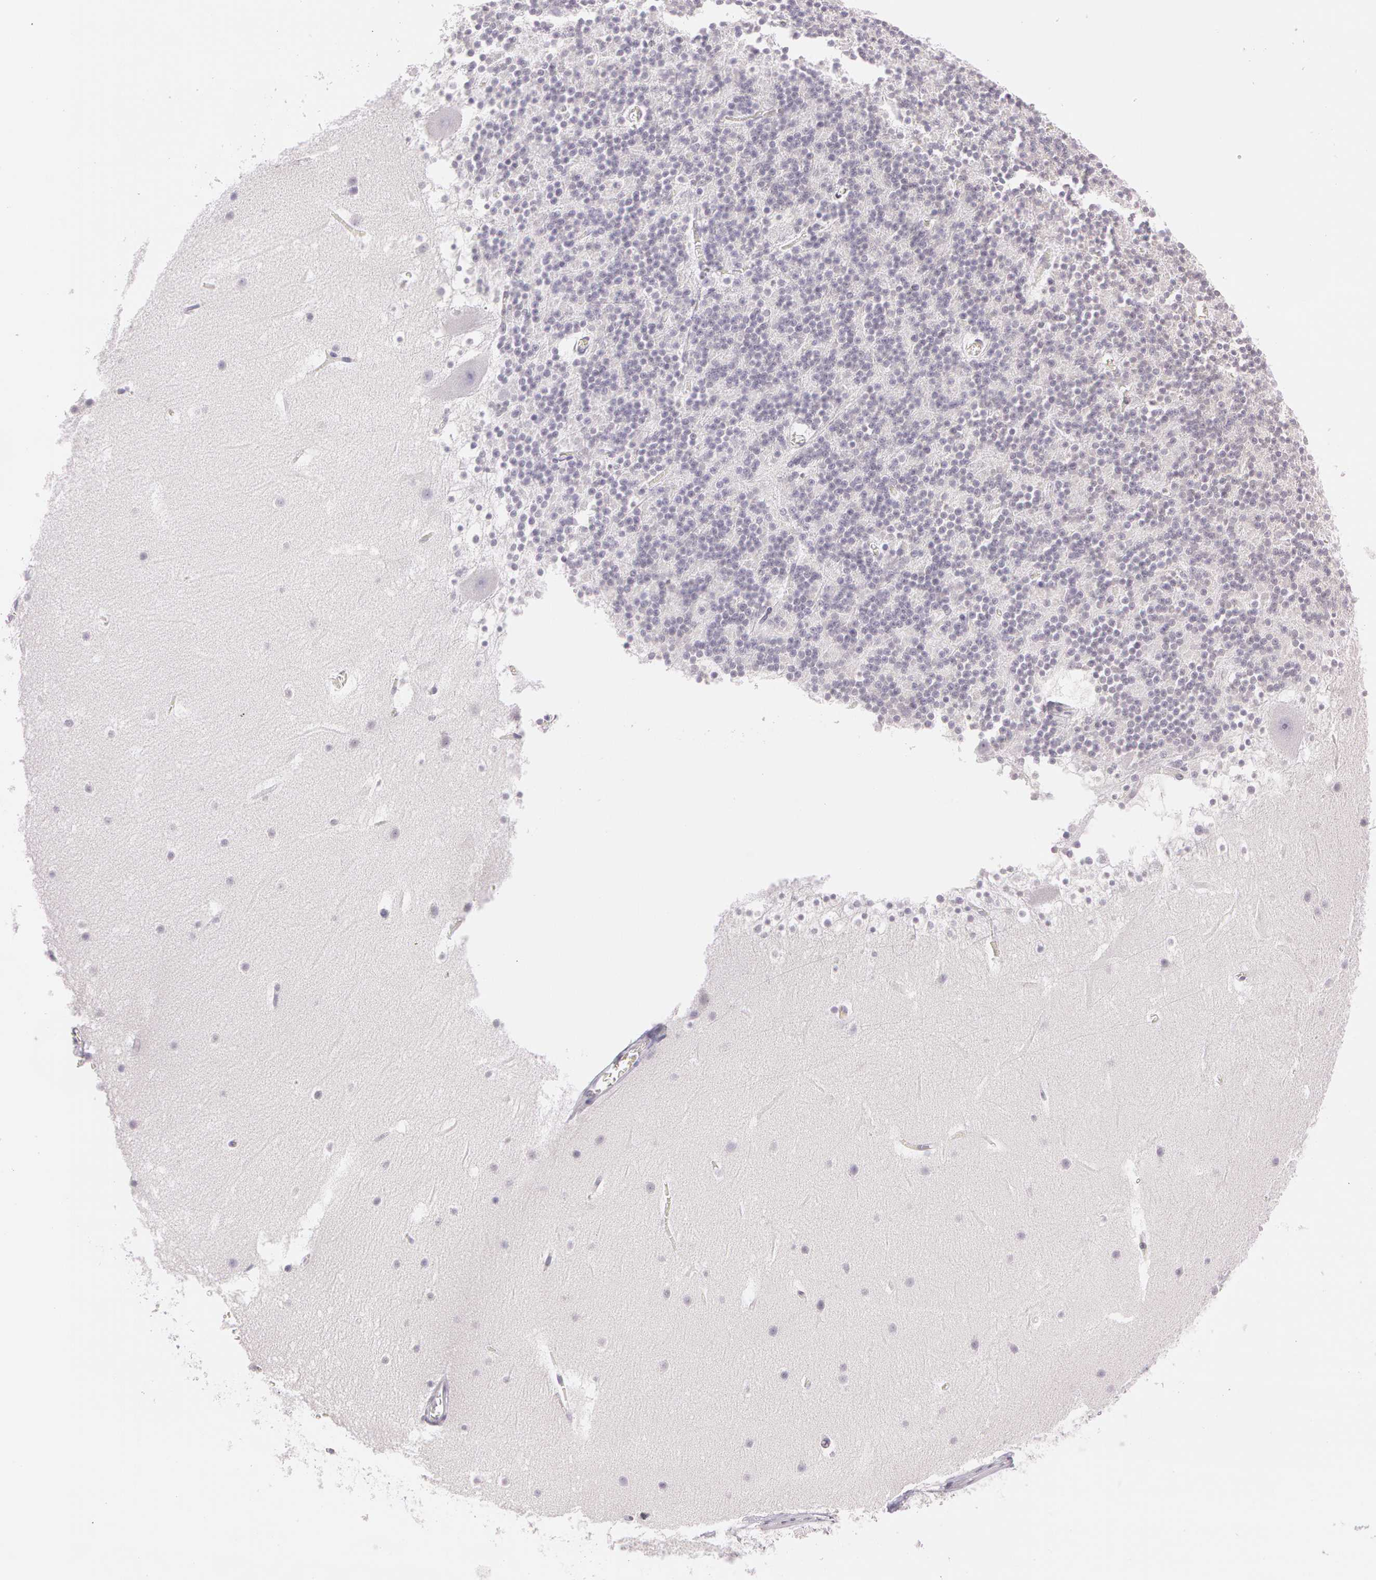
{"staining": {"intensity": "negative", "quantity": "none", "location": "none"}, "tissue": "cerebellum", "cell_type": "Cells in granular layer", "image_type": "normal", "snomed": [{"axis": "morphology", "description": "Normal tissue, NOS"}, {"axis": "topography", "description": "Cerebellum"}], "caption": "Immunohistochemistry histopathology image of normal cerebellum stained for a protein (brown), which shows no expression in cells in granular layer. Brightfield microscopy of immunohistochemistry (IHC) stained with DAB (3,3'-diaminobenzidine) (brown) and hematoxylin (blue), captured at high magnification.", "gene": "OTC", "patient": {"sex": "male", "age": 45}}